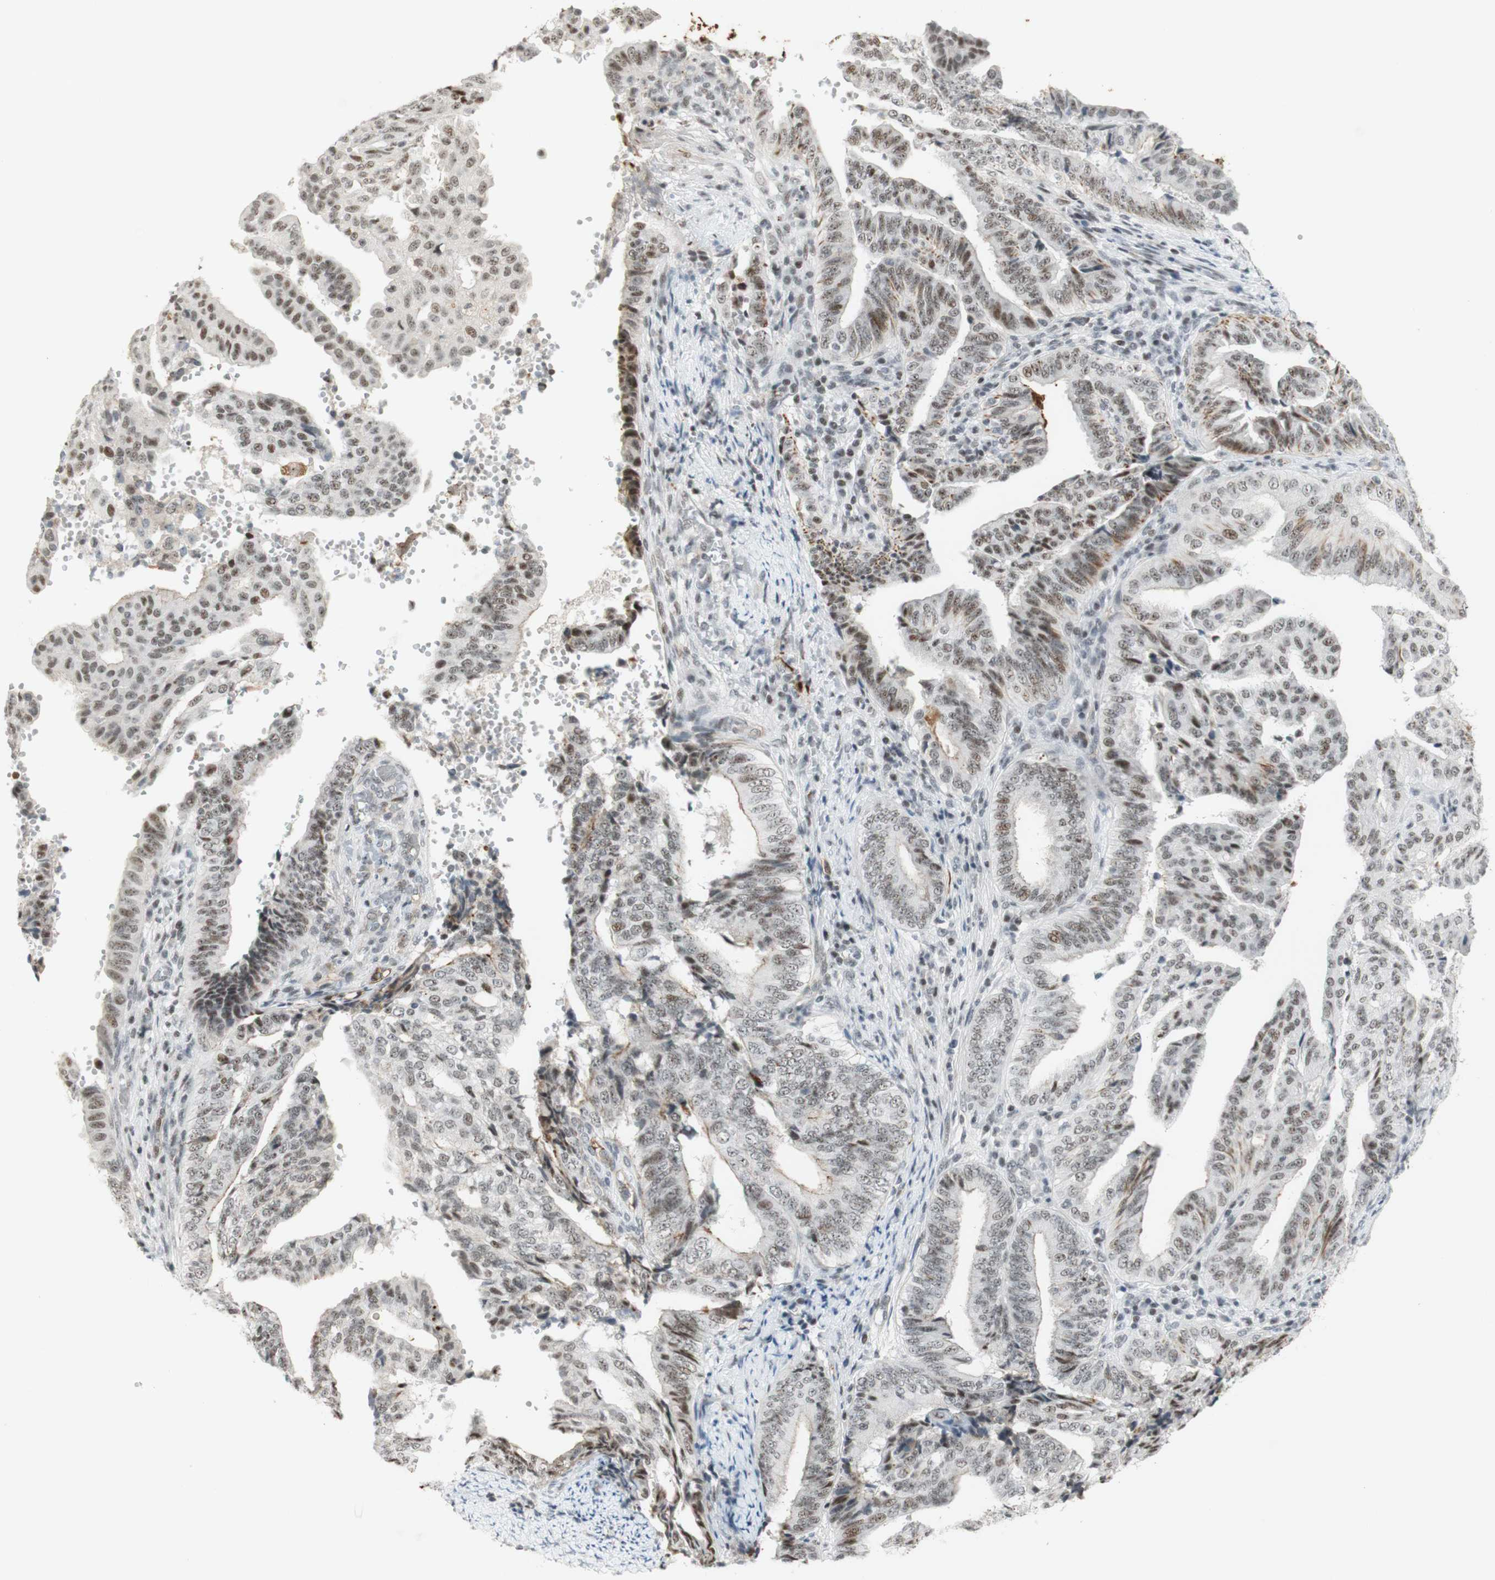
{"staining": {"intensity": "moderate", "quantity": ">75%", "location": "nuclear"}, "tissue": "endometrial cancer", "cell_type": "Tumor cells", "image_type": "cancer", "snomed": [{"axis": "morphology", "description": "Adenocarcinoma, NOS"}, {"axis": "topography", "description": "Endometrium"}], "caption": "DAB (3,3'-diaminobenzidine) immunohistochemical staining of human endometrial cancer (adenocarcinoma) exhibits moderate nuclear protein expression in about >75% of tumor cells.", "gene": "IRF1", "patient": {"sex": "female", "age": 58}}